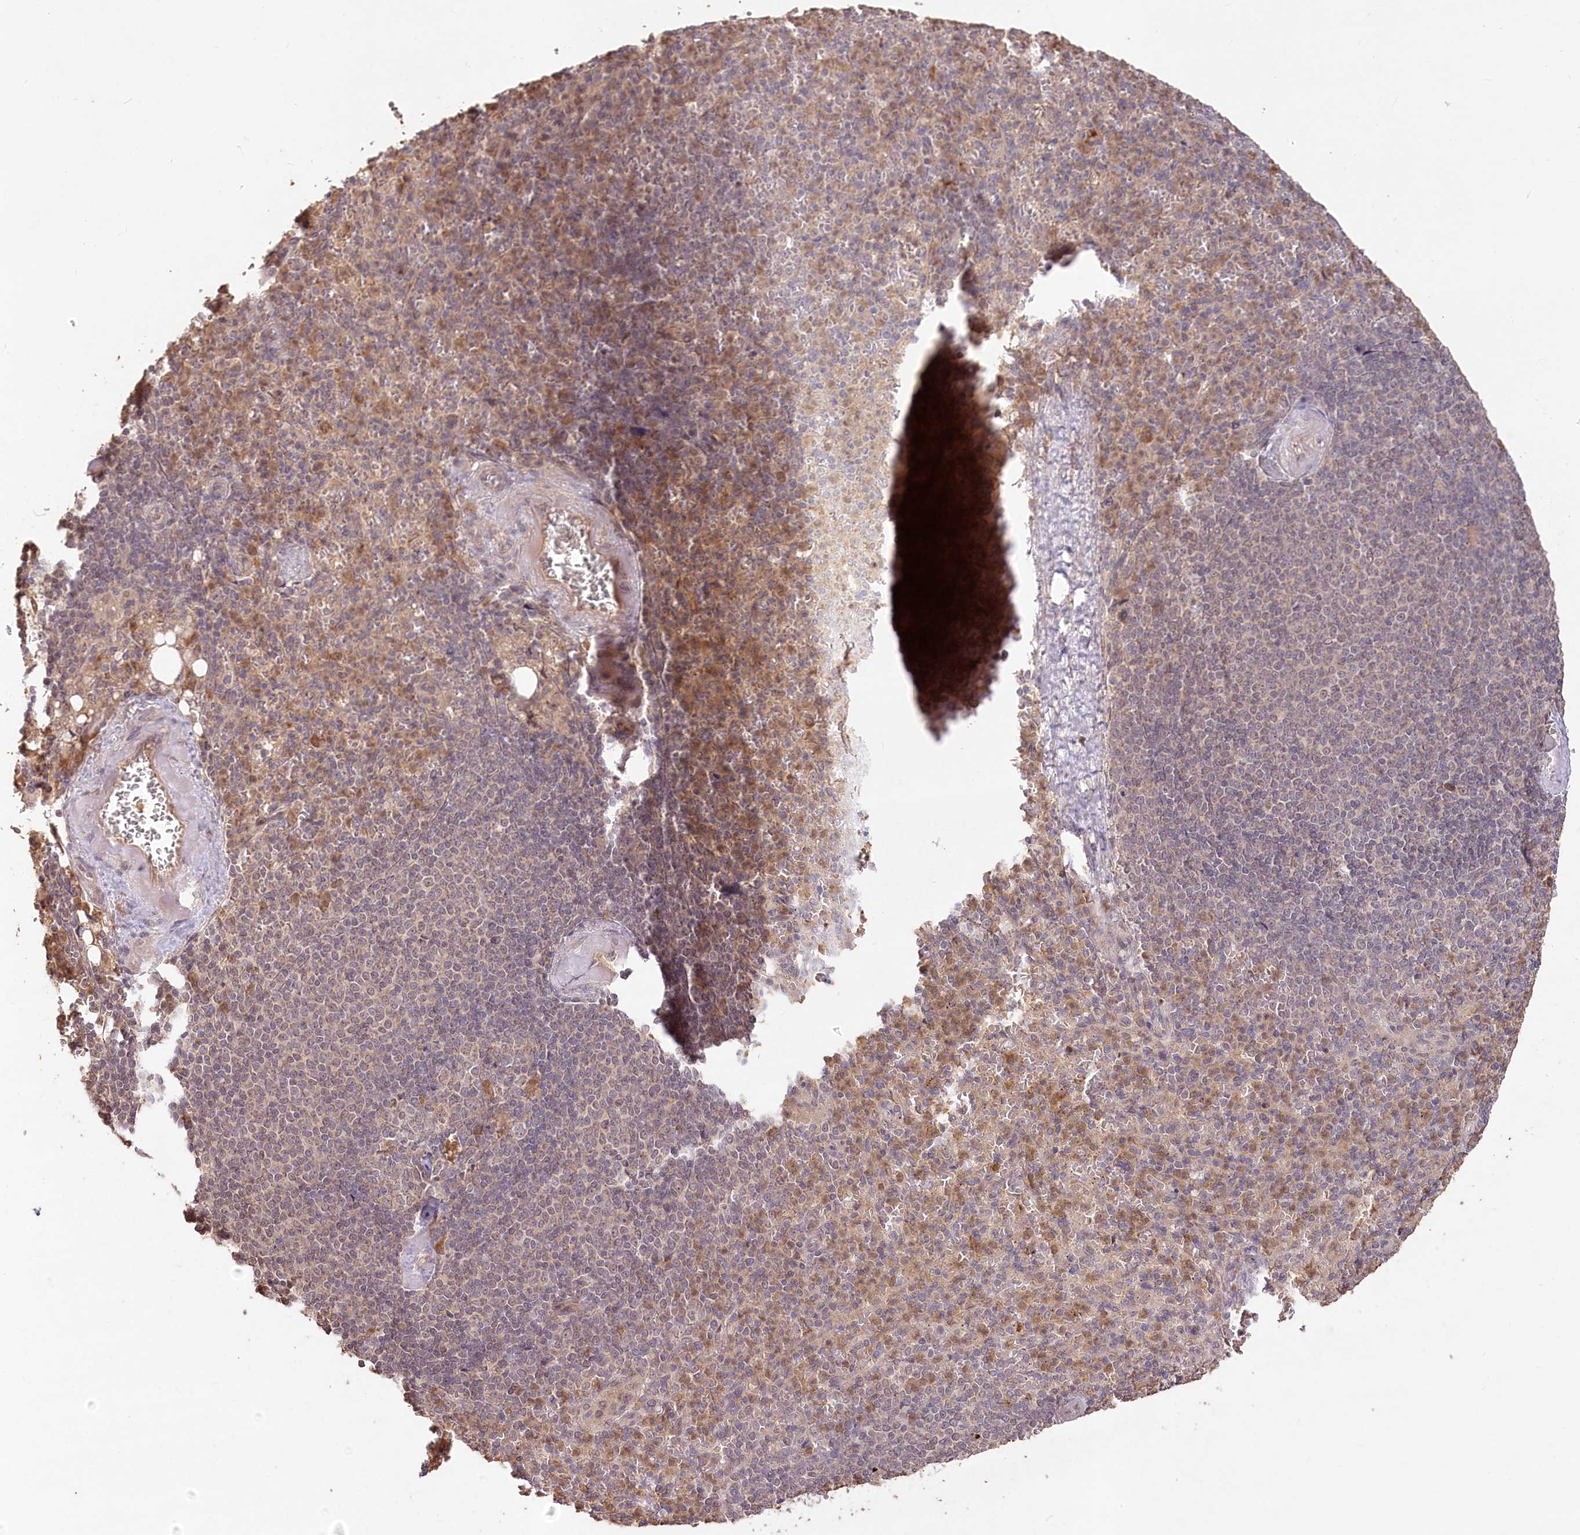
{"staining": {"intensity": "moderate", "quantity": "<25%", "location": "cytoplasmic/membranous"}, "tissue": "spleen", "cell_type": "Cells in red pulp", "image_type": "normal", "snomed": [{"axis": "morphology", "description": "Normal tissue, NOS"}, {"axis": "topography", "description": "Spleen"}], "caption": "DAB immunohistochemical staining of unremarkable spleen shows moderate cytoplasmic/membranous protein staining in about <25% of cells in red pulp.", "gene": "IRAK1BP1", "patient": {"sex": "female", "age": 74}}